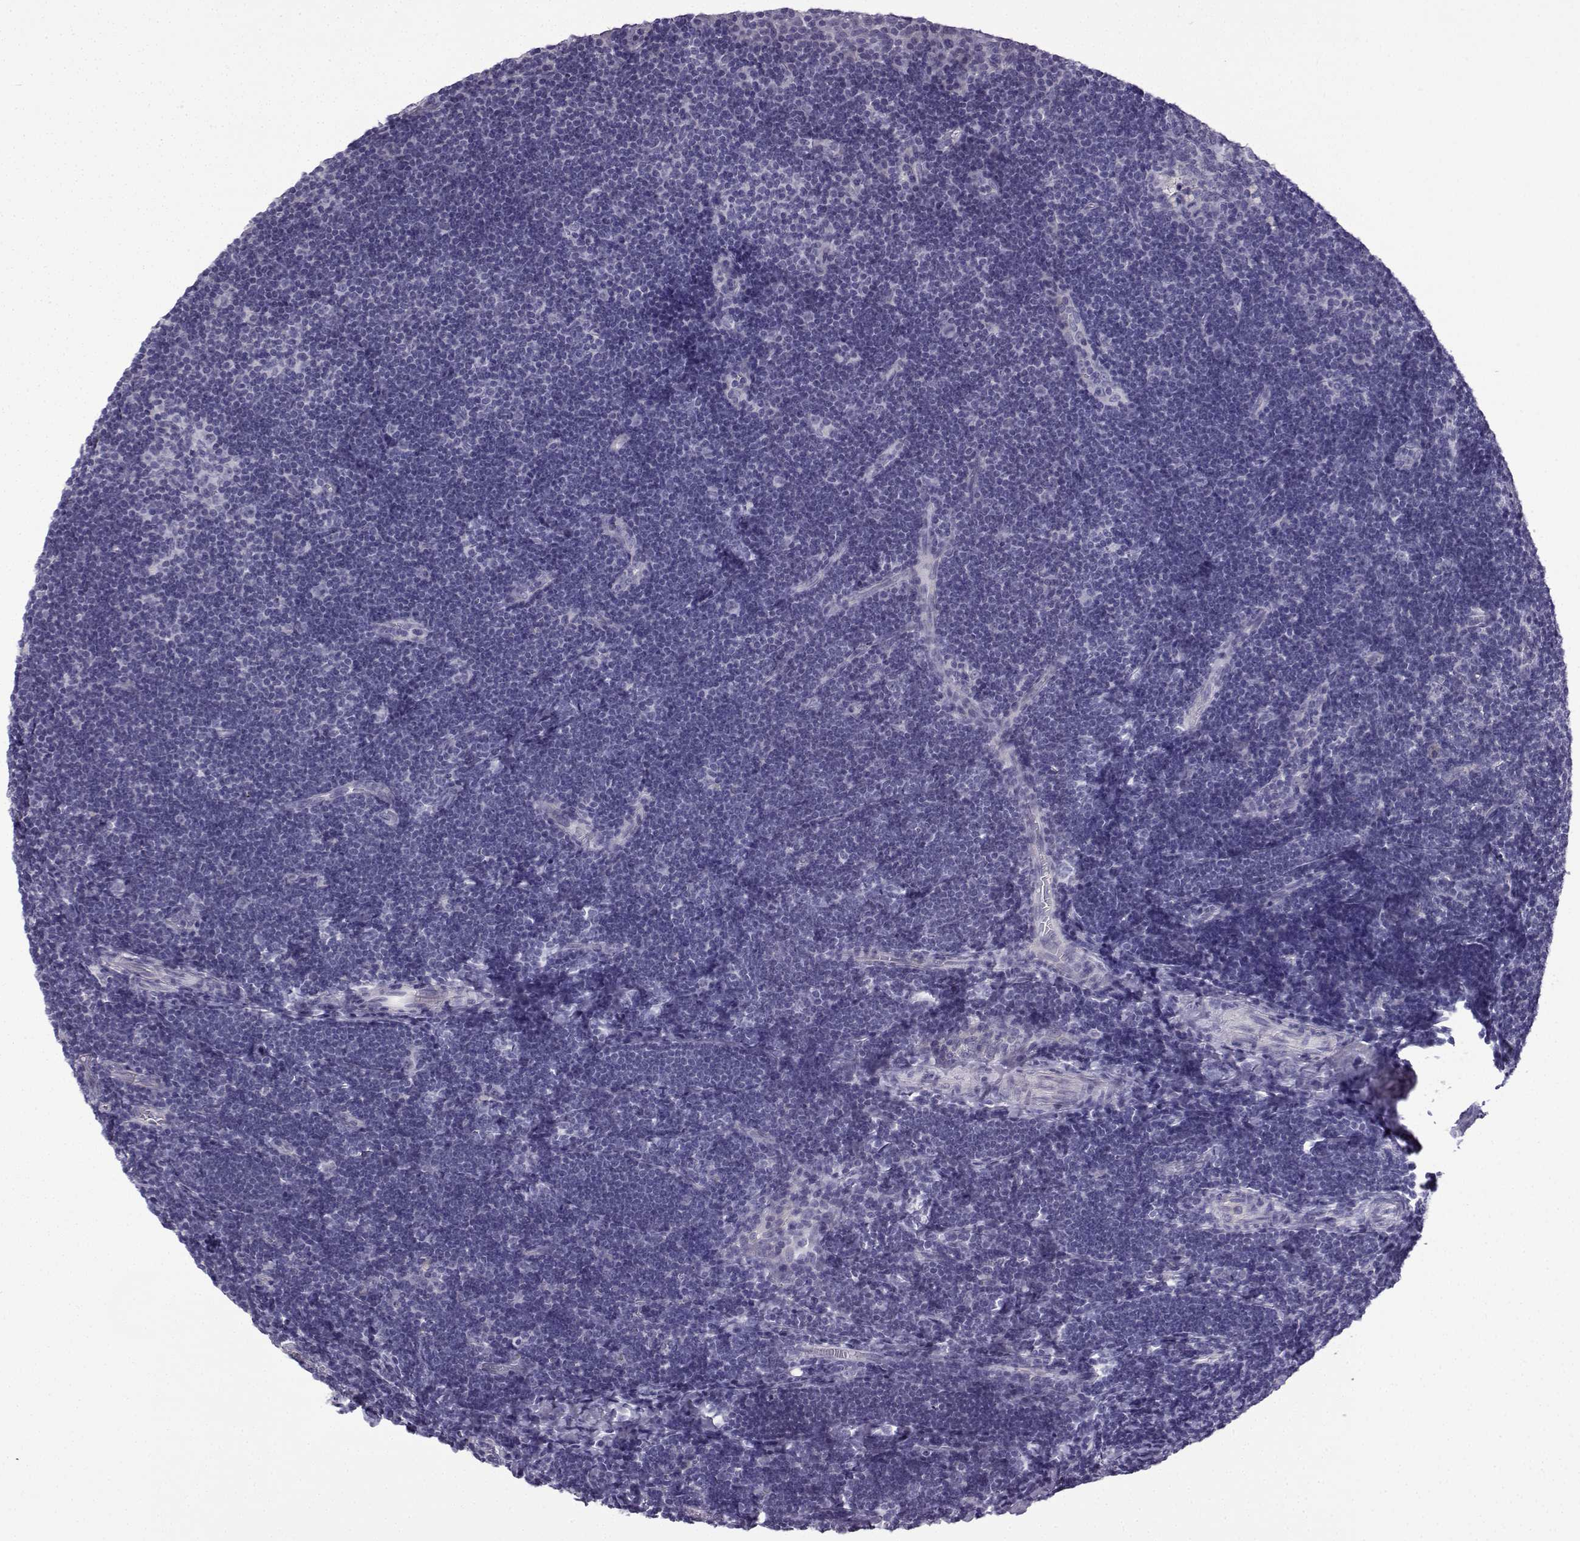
{"staining": {"intensity": "negative", "quantity": "none", "location": "none"}, "tissue": "tonsil", "cell_type": "Germinal center cells", "image_type": "normal", "snomed": [{"axis": "morphology", "description": "Normal tissue, NOS"}, {"axis": "topography", "description": "Tonsil"}], "caption": "IHC histopathology image of unremarkable tonsil: human tonsil stained with DAB (3,3'-diaminobenzidine) reveals no significant protein expression in germinal center cells.", "gene": "SPACA7", "patient": {"sex": "female", "age": 13}}